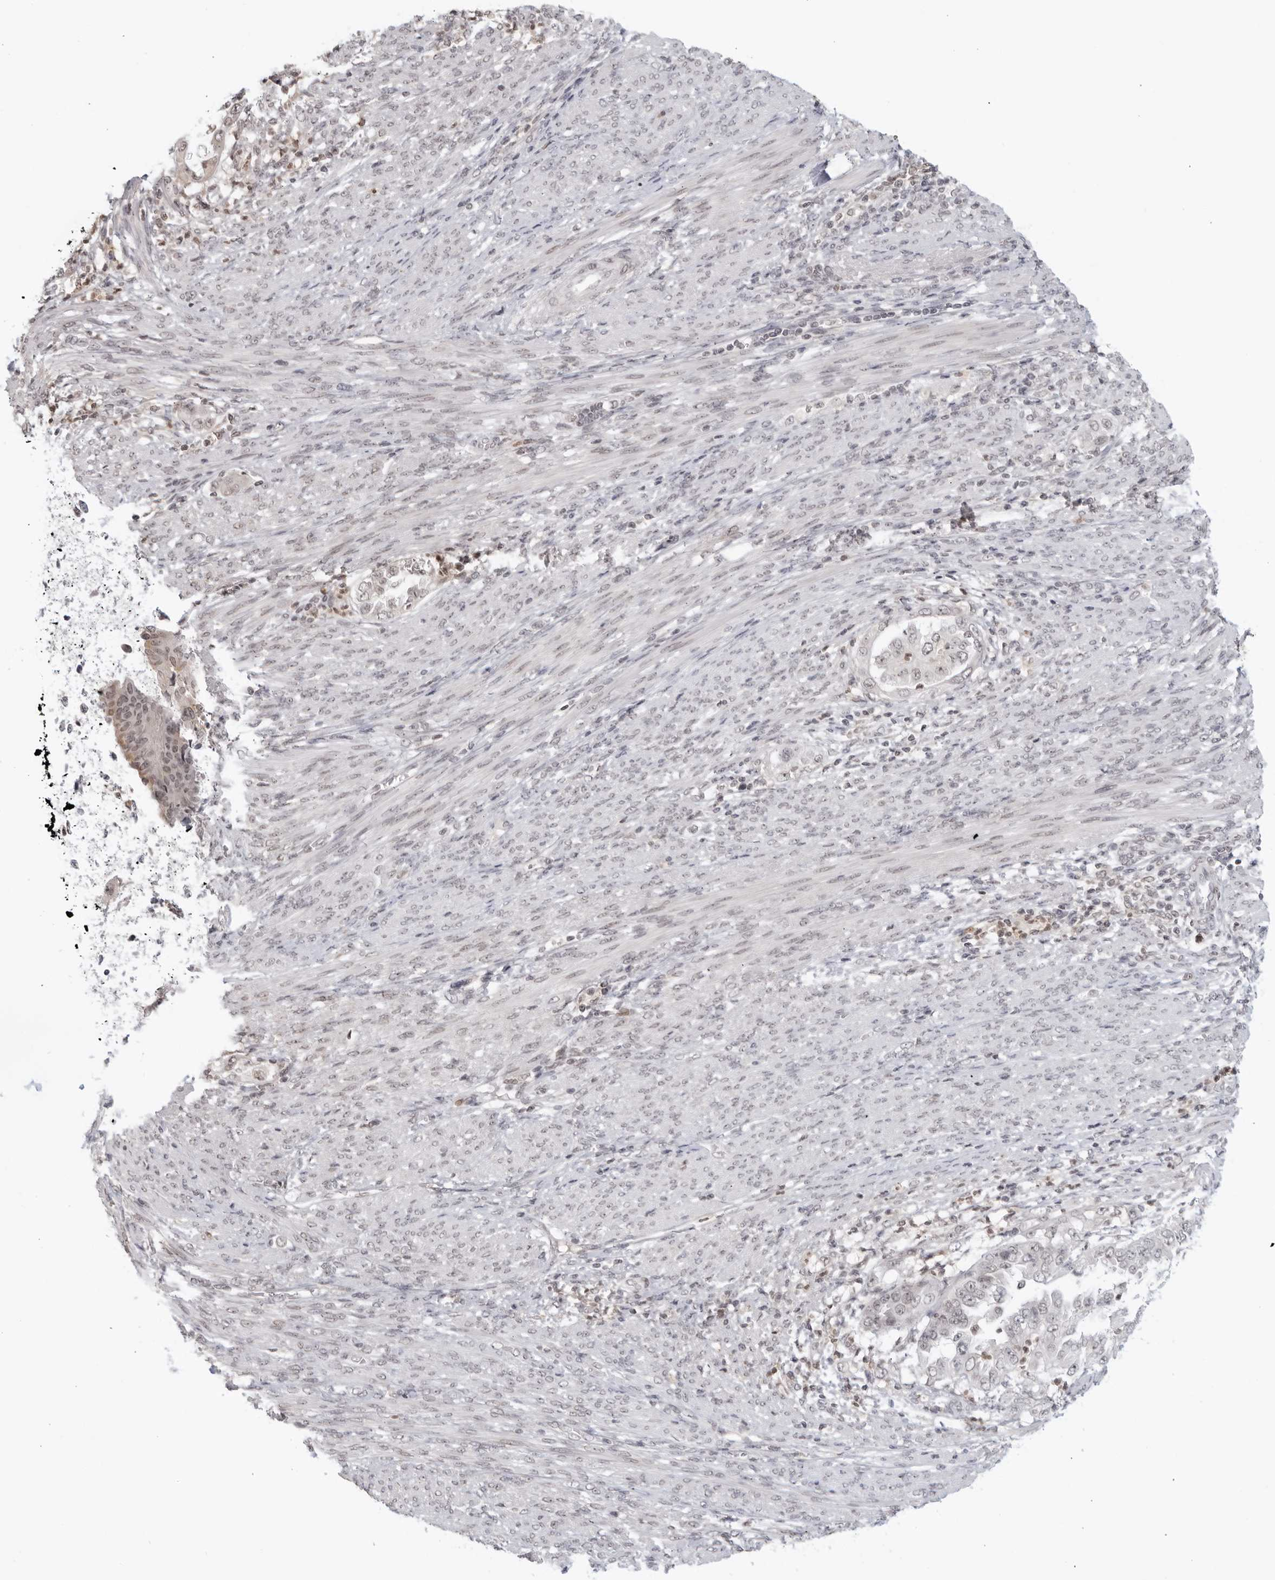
{"staining": {"intensity": "negative", "quantity": "none", "location": "none"}, "tissue": "endometrial cancer", "cell_type": "Tumor cells", "image_type": "cancer", "snomed": [{"axis": "morphology", "description": "Adenocarcinoma, NOS"}, {"axis": "topography", "description": "Endometrium"}], "caption": "Immunohistochemistry (IHC) micrograph of neoplastic tissue: human endometrial cancer stained with DAB (3,3'-diaminobenzidine) demonstrates no significant protein positivity in tumor cells.", "gene": "RAB11FIP3", "patient": {"sex": "female", "age": 85}}